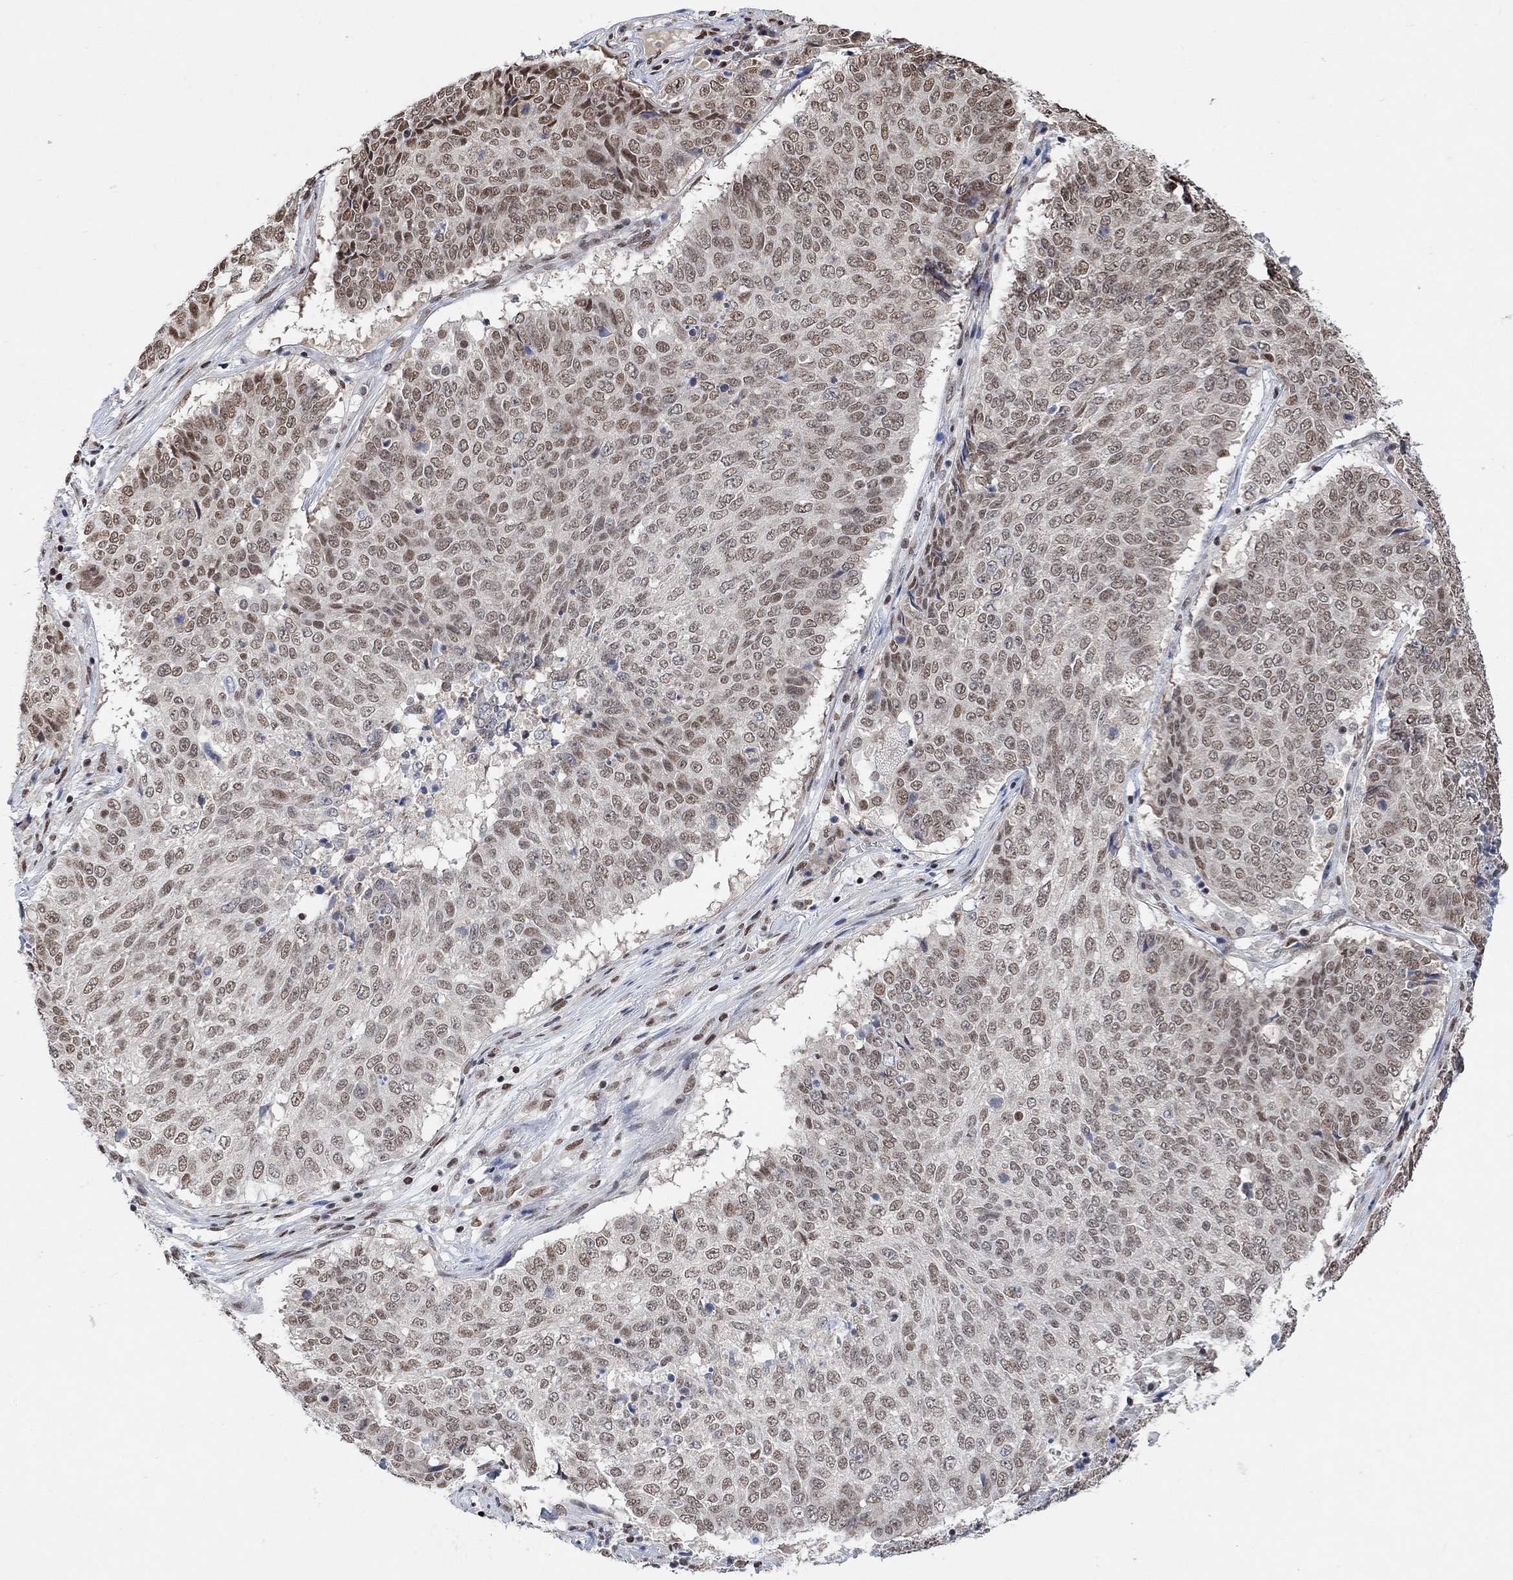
{"staining": {"intensity": "moderate", "quantity": "25%-75%", "location": "nuclear"}, "tissue": "lung cancer", "cell_type": "Tumor cells", "image_type": "cancer", "snomed": [{"axis": "morphology", "description": "Squamous cell carcinoma, NOS"}, {"axis": "topography", "description": "Lung"}], "caption": "Immunohistochemistry (IHC) histopathology image of neoplastic tissue: human lung cancer stained using immunohistochemistry displays medium levels of moderate protein expression localized specifically in the nuclear of tumor cells, appearing as a nuclear brown color.", "gene": "USP39", "patient": {"sex": "male", "age": 64}}